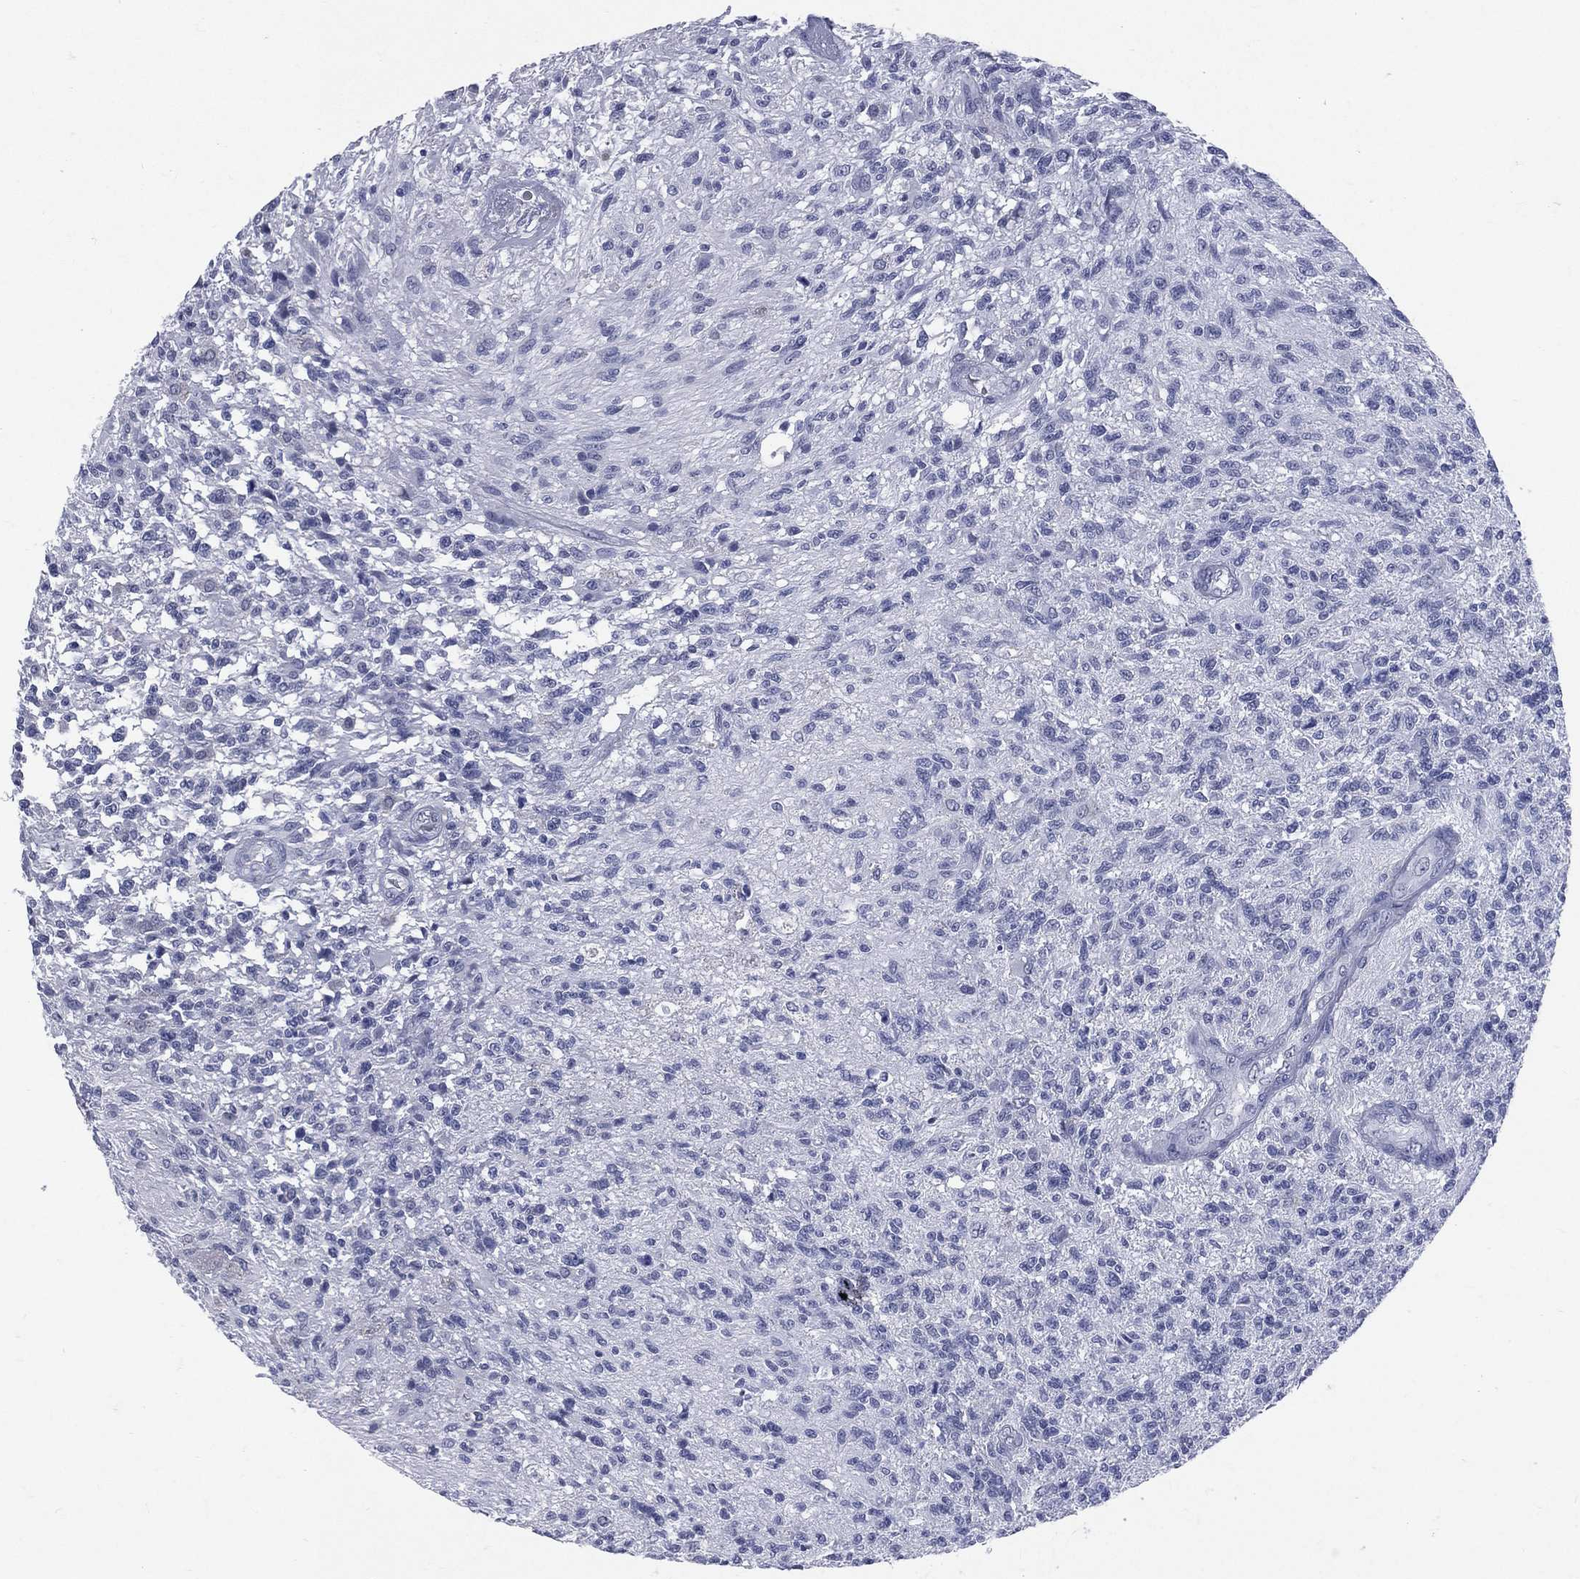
{"staining": {"intensity": "negative", "quantity": "none", "location": "none"}, "tissue": "glioma", "cell_type": "Tumor cells", "image_type": "cancer", "snomed": [{"axis": "morphology", "description": "Glioma, malignant, High grade"}, {"axis": "topography", "description": "Brain"}], "caption": "Tumor cells are negative for protein expression in human malignant high-grade glioma. (Immunohistochemistry (ihc), brightfield microscopy, high magnification).", "gene": "MLLT10", "patient": {"sex": "male", "age": 56}}